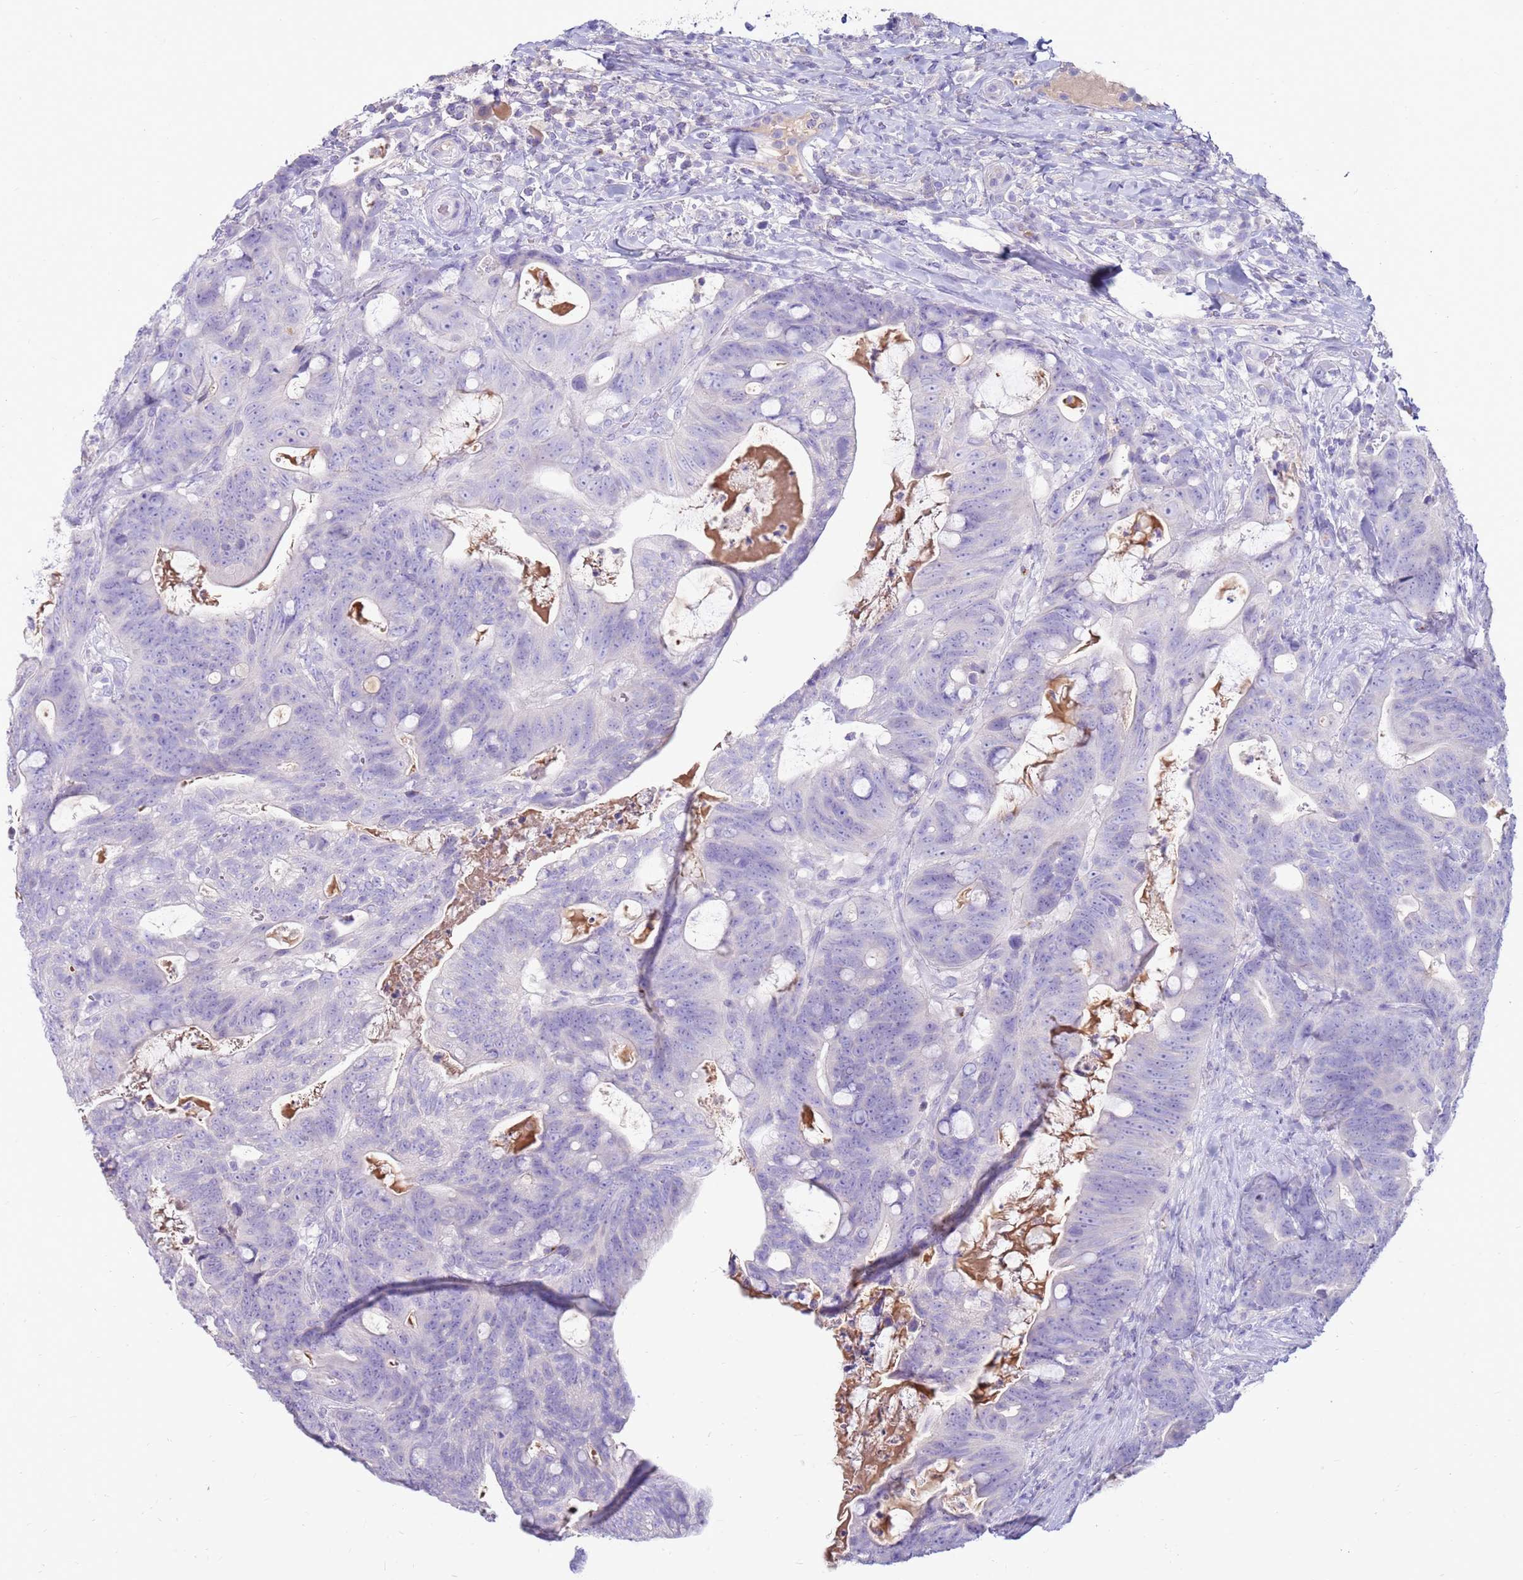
{"staining": {"intensity": "negative", "quantity": "none", "location": "none"}, "tissue": "colorectal cancer", "cell_type": "Tumor cells", "image_type": "cancer", "snomed": [{"axis": "morphology", "description": "Adenocarcinoma, NOS"}, {"axis": "topography", "description": "Colon"}], "caption": "This is an immunohistochemistry histopathology image of colorectal cancer (adenocarcinoma). There is no staining in tumor cells.", "gene": "EVPLL", "patient": {"sex": "female", "age": 82}}